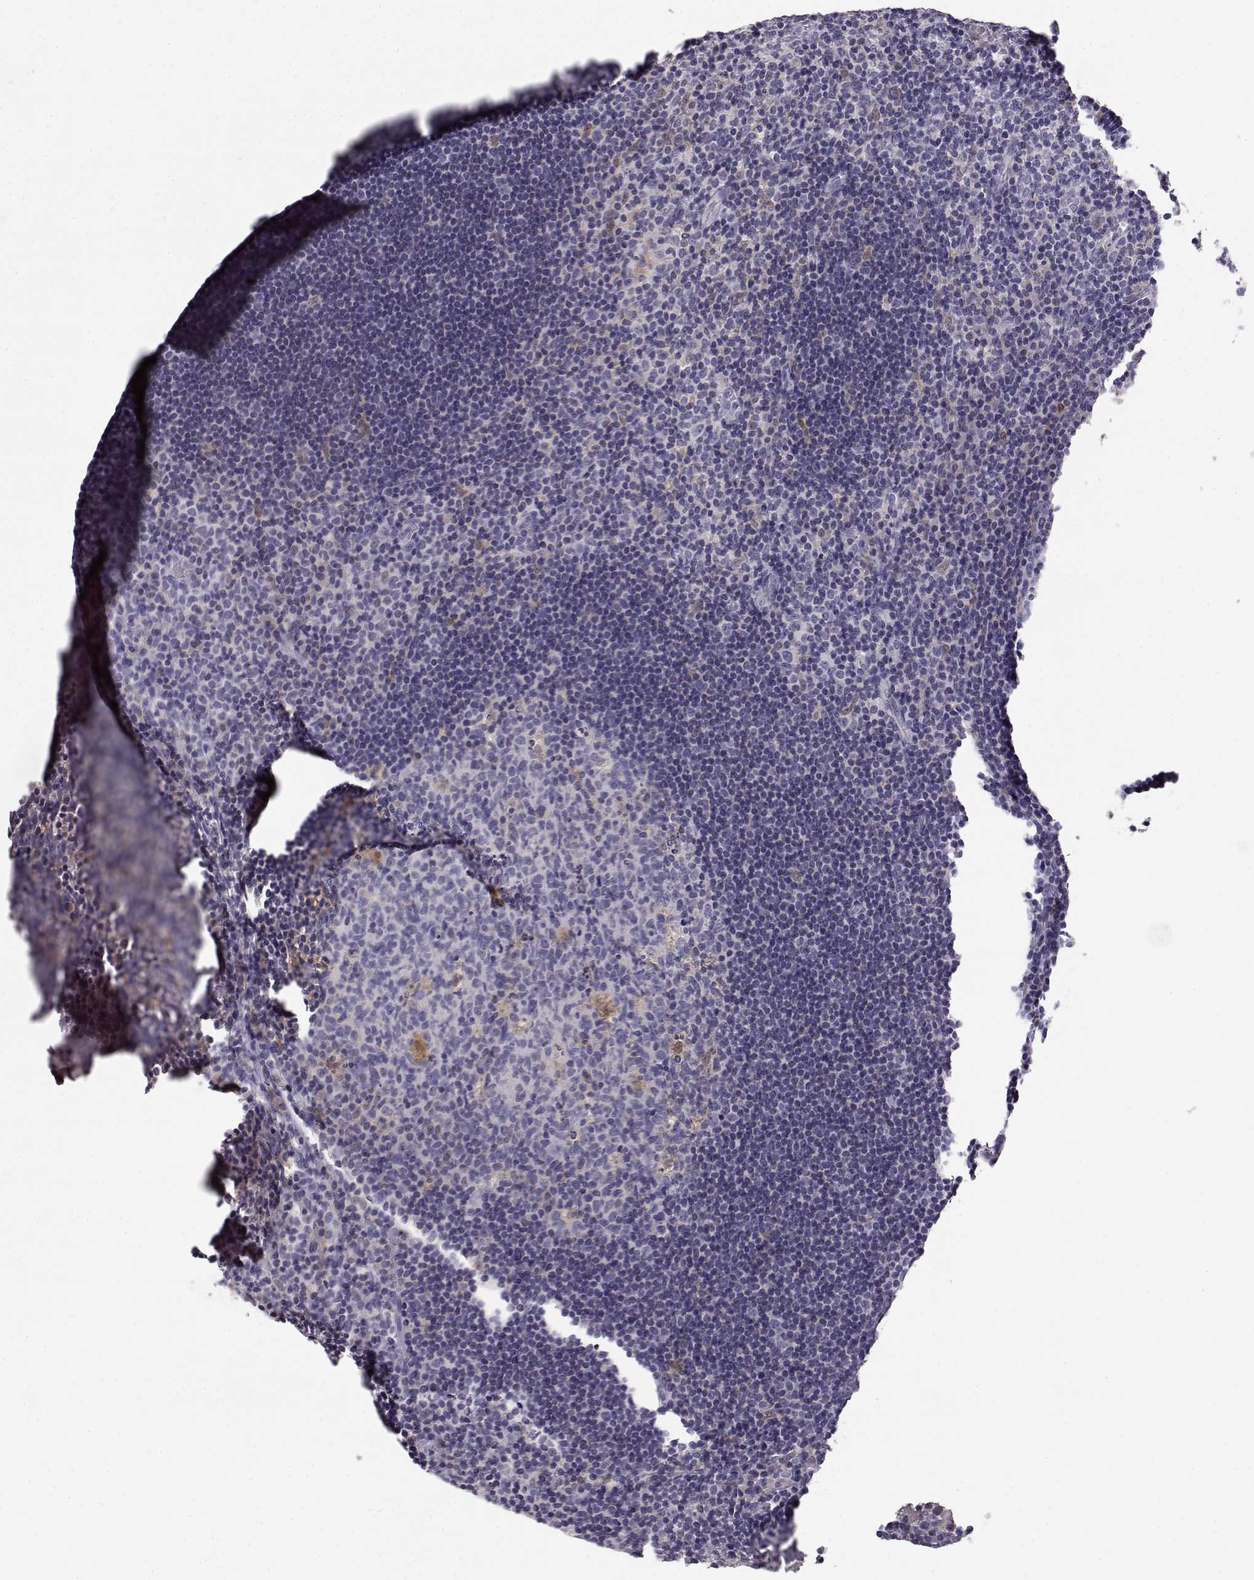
{"staining": {"intensity": "weak", "quantity": "<25%", "location": "cytoplasmic/membranous"}, "tissue": "tonsil", "cell_type": "Germinal center cells", "image_type": "normal", "snomed": [{"axis": "morphology", "description": "Normal tissue, NOS"}, {"axis": "topography", "description": "Tonsil"}], "caption": "IHC photomicrograph of benign tonsil: tonsil stained with DAB (3,3'-diaminobenzidine) shows no significant protein staining in germinal center cells.", "gene": "AKR1B1", "patient": {"sex": "male", "age": 17}}